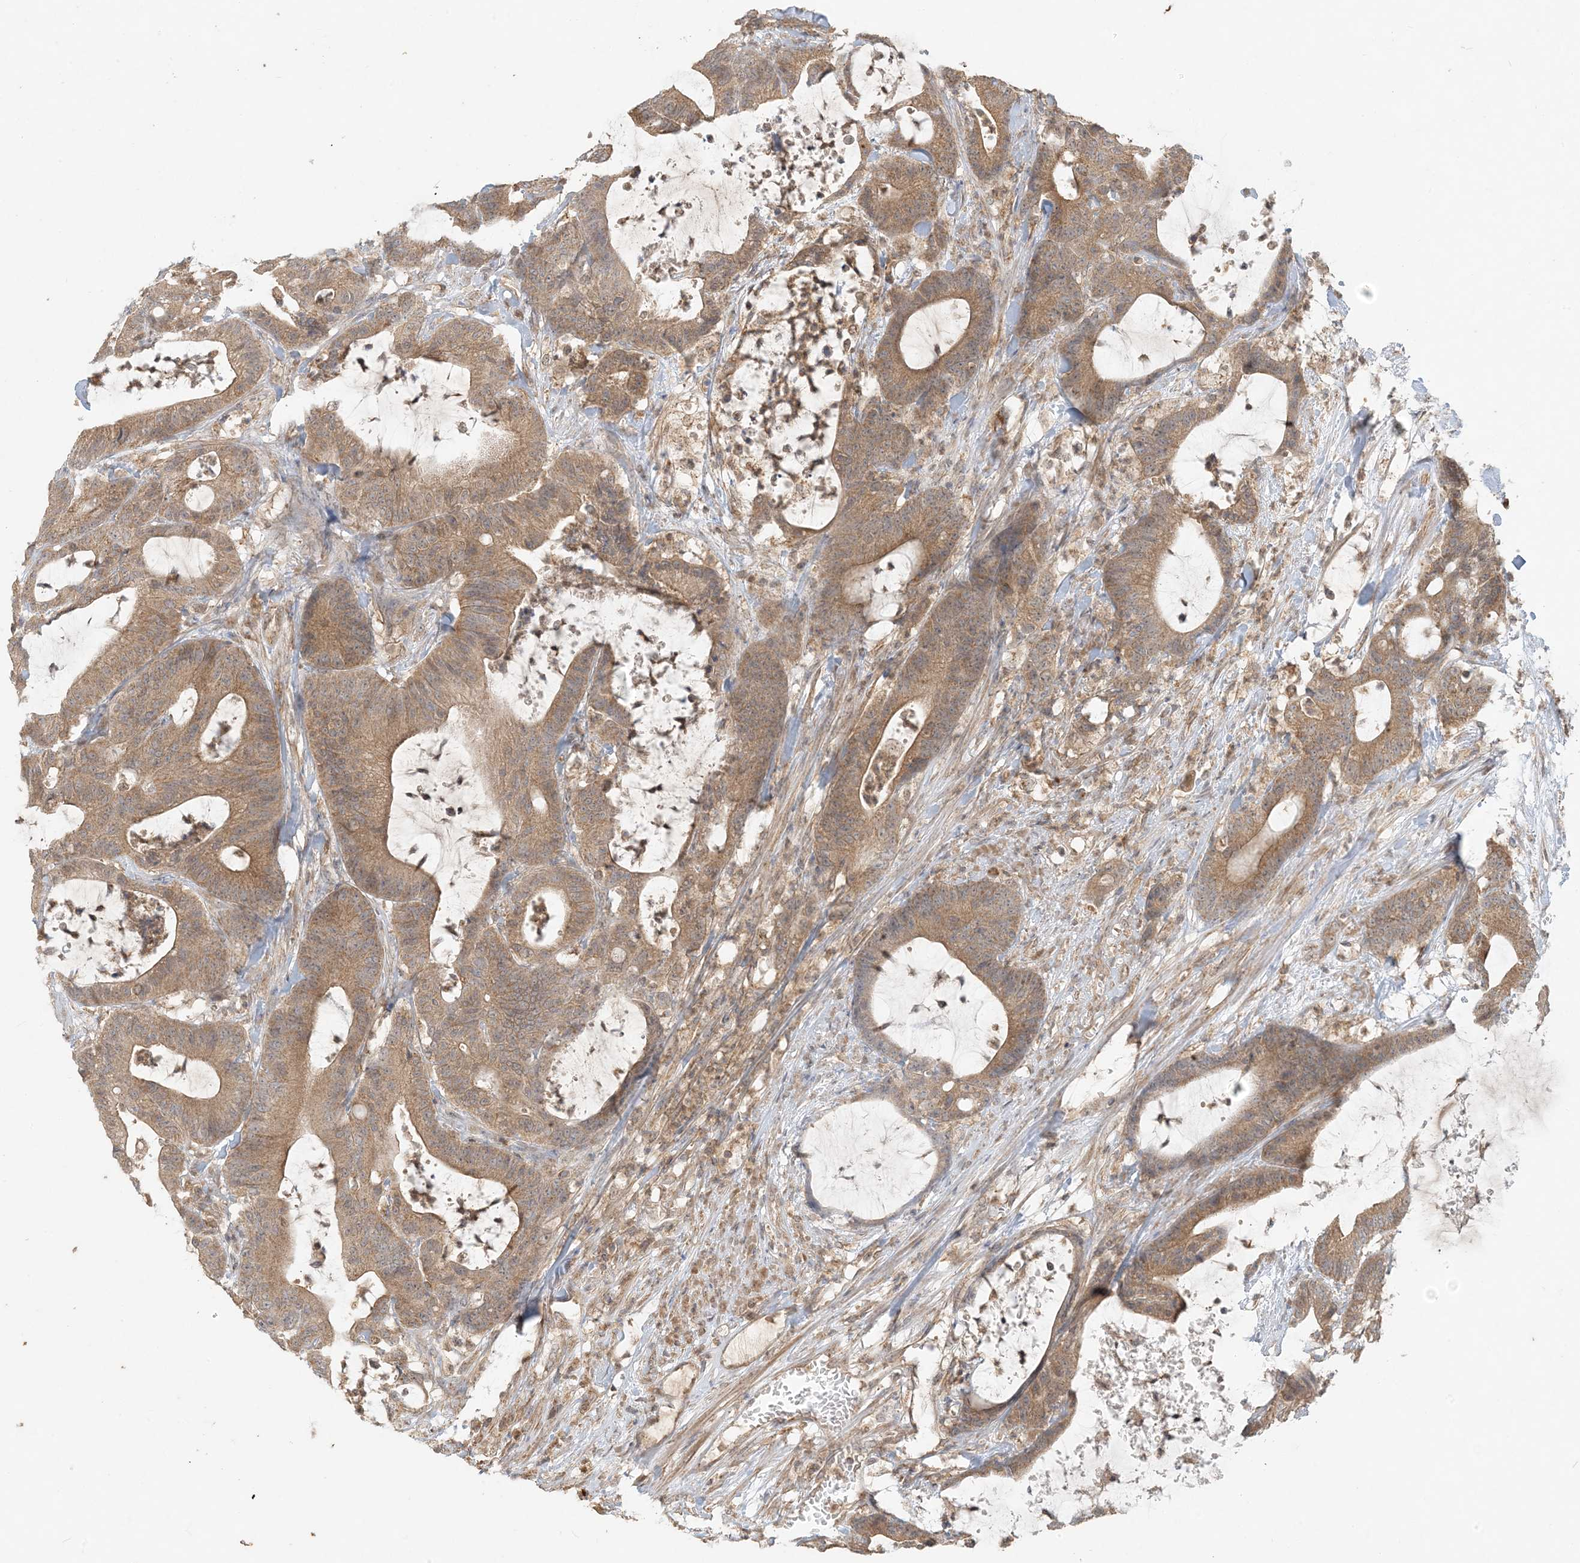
{"staining": {"intensity": "moderate", "quantity": ">75%", "location": "cytoplasmic/membranous"}, "tissue": "colorectal cancer", "cell_type": "Tumor cells", "image_type": "cancer", "snomed": [{"axis": "morphology", "description": "Adenocarcinoma, NOS"}, {"axis": "topography", "description": "Colon"}], "caption": "Protein expression analysis of human colorectal cancer (adenocarcinoma) reveals moderate cytoplasmic/membranous positivity in about >75% of tumor cells. Nuclei are stained in blue.", "gene": "MCOLN1", "patient": {"sex": "female", "age": 84}}